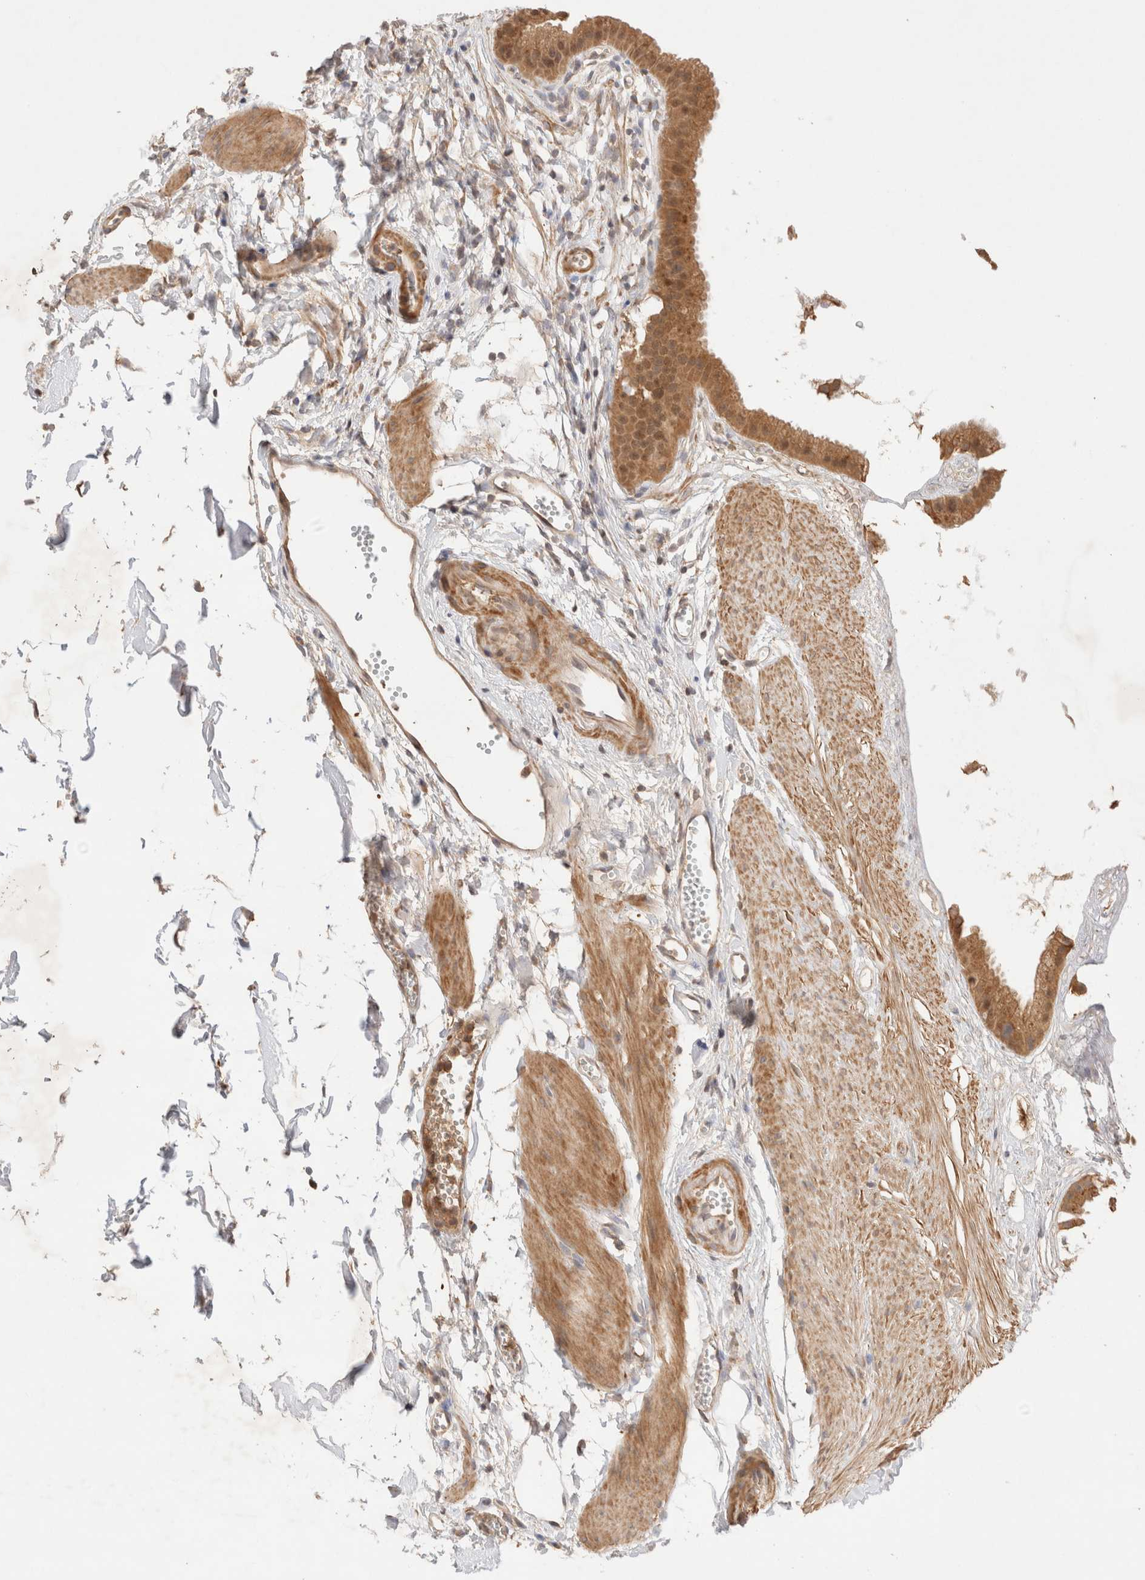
{"staining": {"intensity": "moderate", "quantity": ">75%", "location": "cytoplasmic/membranous,nuclear"}, "tissue": "gallbladder", "cell_type": "Glandular cells", "image_type": "normal", "snomed": [{"axis": "morphology", "description": "Normal tissue, NOS"}, {"axis": "topography", "description": "Gallbladder"}], "caption": "Gallbladder stained with DAB IHC shows medium levels of moderate cytoplasmic/membranous,nuclear staining in about >75% of glandular cells. (DAB (3,3'-diaminobenzidine) IHC with brightfield microscopy, high magnification).", "gene": "CARNMT1", "patient": {"sex": "female", "age": 64}}